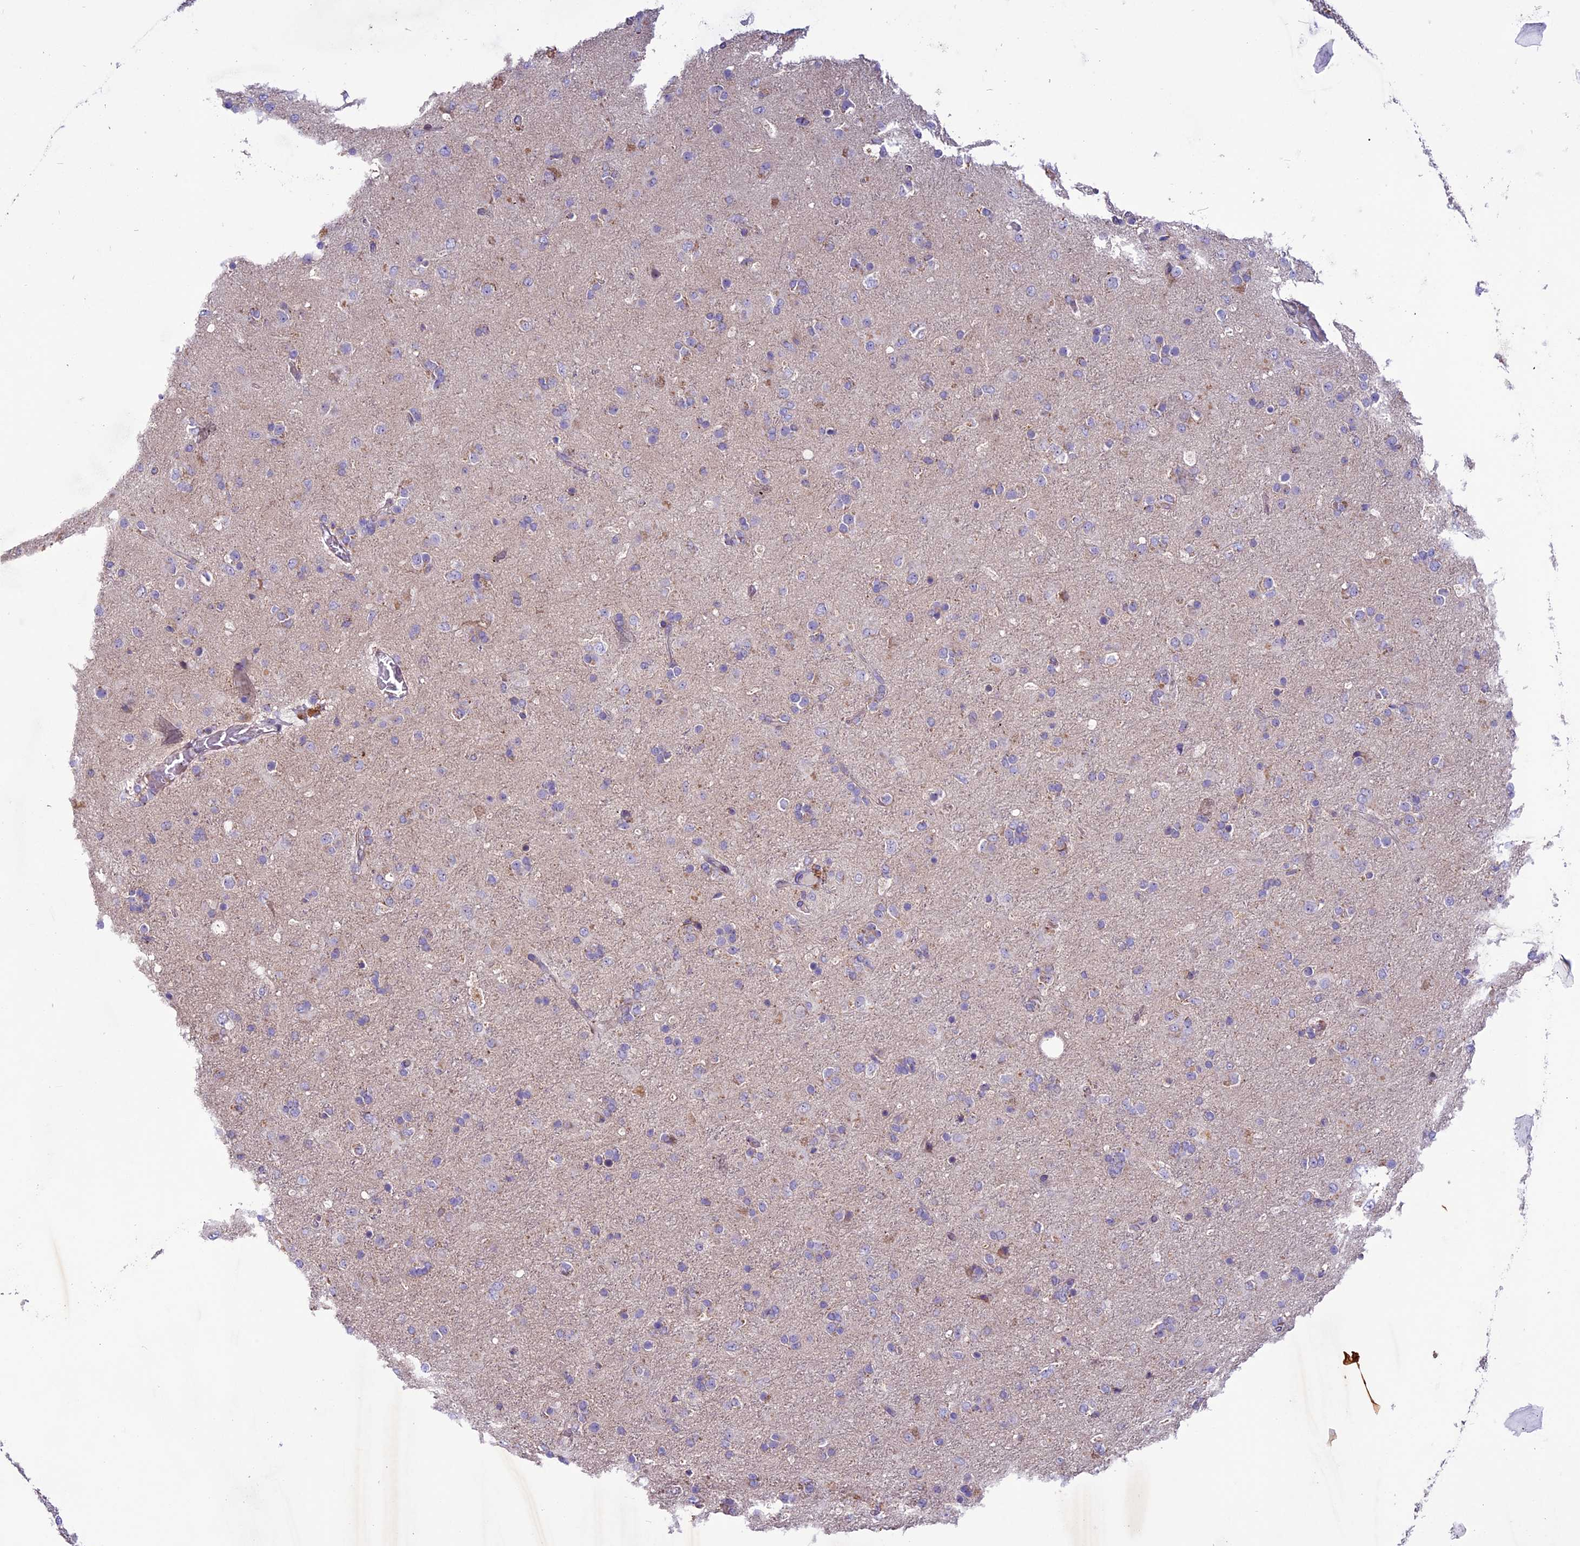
{"staining": {"intensity": "negative", "quantity": "none", "location": "none"}, "tissue": "glioma", "cell_type": "Tumor cells", "image_type": "cancer", "snomed": [{"axis": "morphology", "description": "Glioma, malignant, Low grade"}, {"axis": "topography", "description": "Brain"}], "caption": "Immunohistochemical staining of human malignant low-grade glioma demonstrates no significant expression in tumor cells. The staining was performed using DAB to visualize the protein expression in brown, while the nuclei were stained in blue with hematoxylin (Magnification: 20x).", "gene": "MIEF2", "patient": {"sex": "male", "age": 65}}